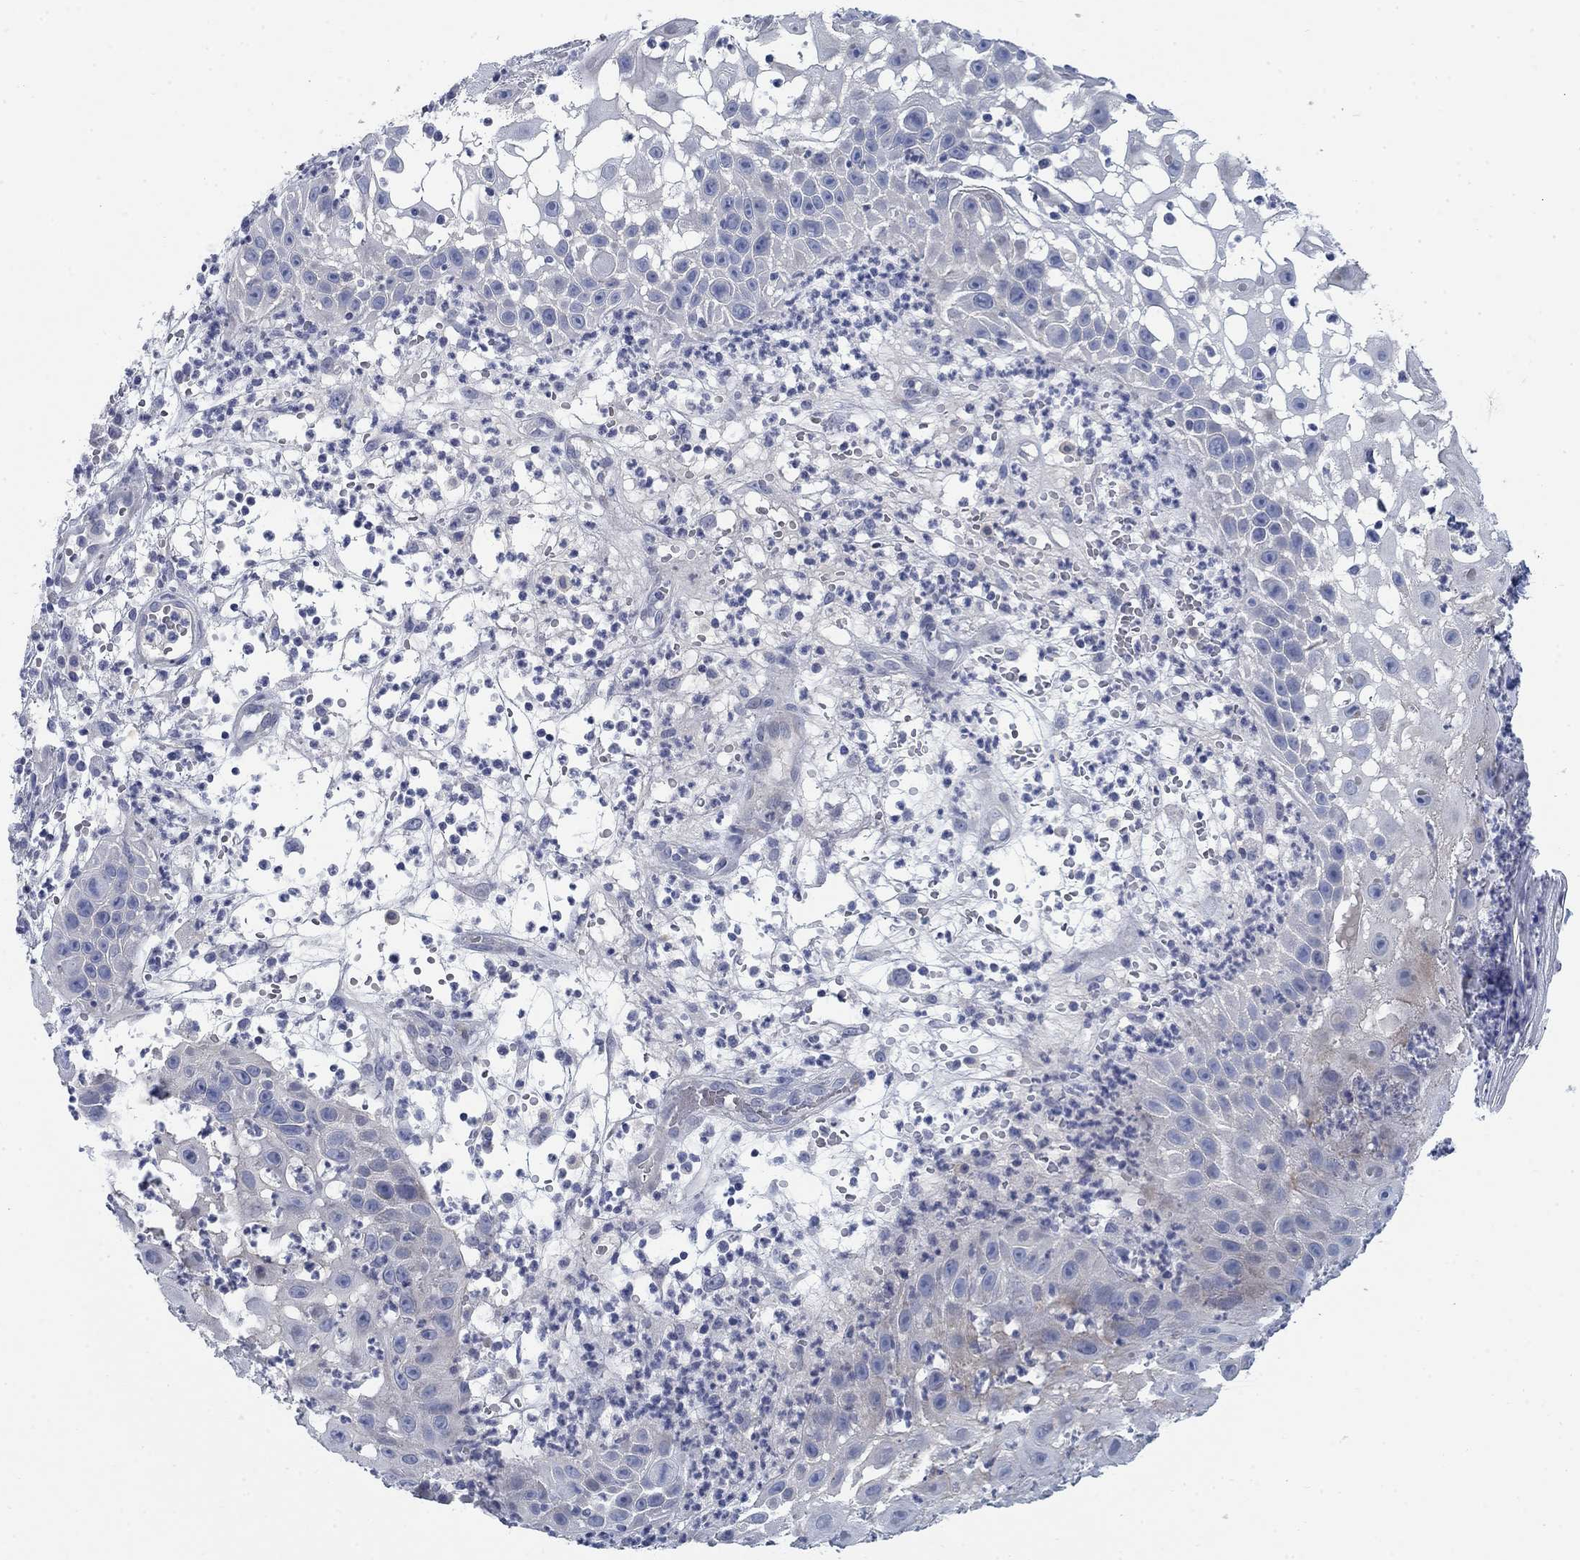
{"staining": {"intensity": "negative", "quantity": "none", "location": "none"}, "tissue": "skin cancer", "cell_type": "Tumor cells", "image_type": "cancer", "snomed": [{"axis": "morphology", "description": "Normal tissue, NOS"}, {"axis": "morphology", "description": "Squamous cell carcinoma, NOS"}, {"axis": "topography", "description": "Skin"}], "caption": "Skin cancer (squamous cell carcinoma) stained for a protein using immunohistochemistry reveals no staining tumor cells.", "gene": "DNER", "patient": {"sex": "male", "age": 79}}